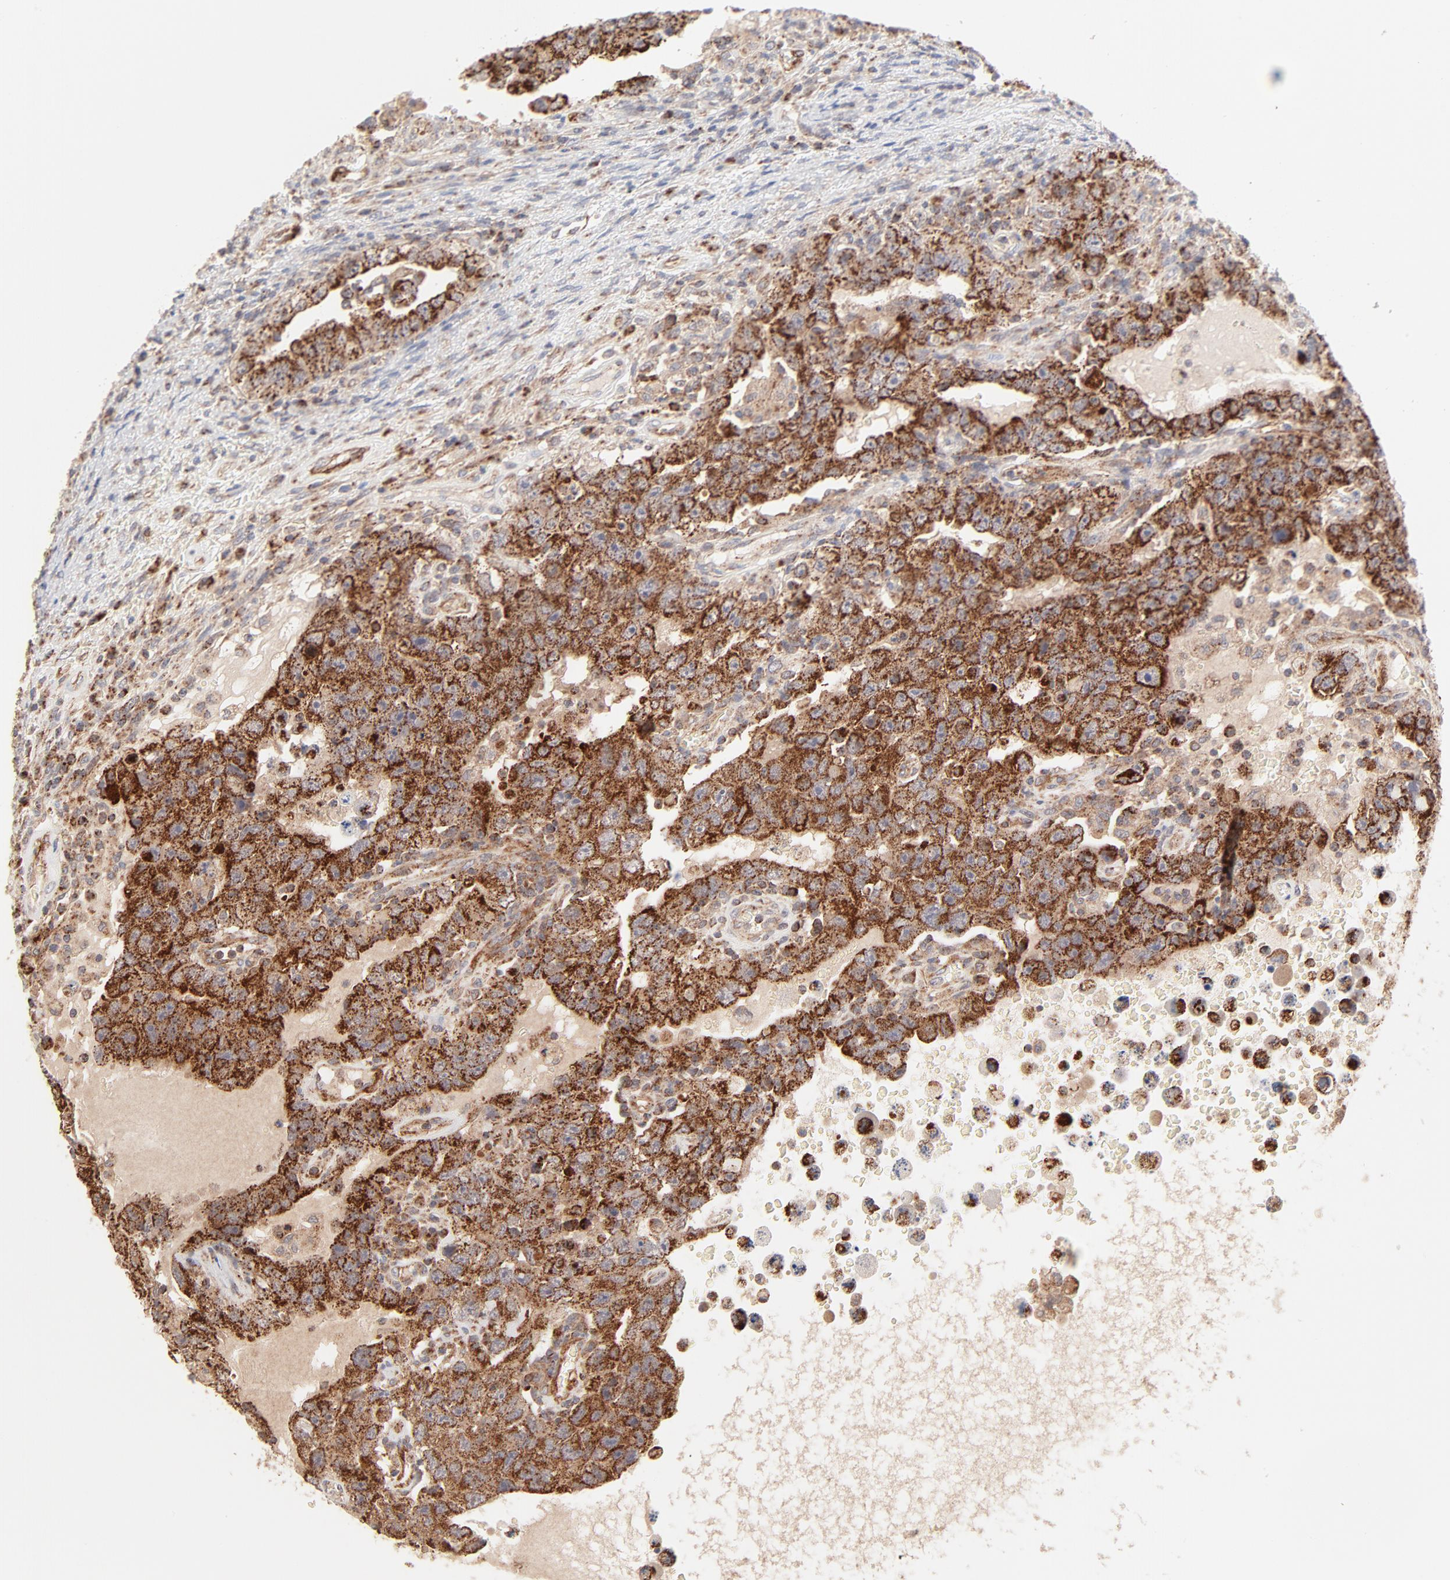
{"staining": {"intensity": "strong", "quantity": ">75%", "location": "cytoplasmic/membranous"}, "tissue": "testis cancer", "cell_type": "Tumor cells", "image_type": "cancer", "snomed": [{"axis": "morphology", "description": "Carcinoma, Embryonal, NOS"}, {"axis": "topography", "description": "Testis"}], "caption": "Strong cytoplasmic/membranous protein expression is appreciated in approximately >75% of tumor cells in testis cancer (embryonal carcinoma). The staining was performed using DAB, with brown indicating positive protein expression. Nuclei are stained blue with hematoxylin.", "gene": "CSPG4", "patient": {"sex": "male", "age": 26}}